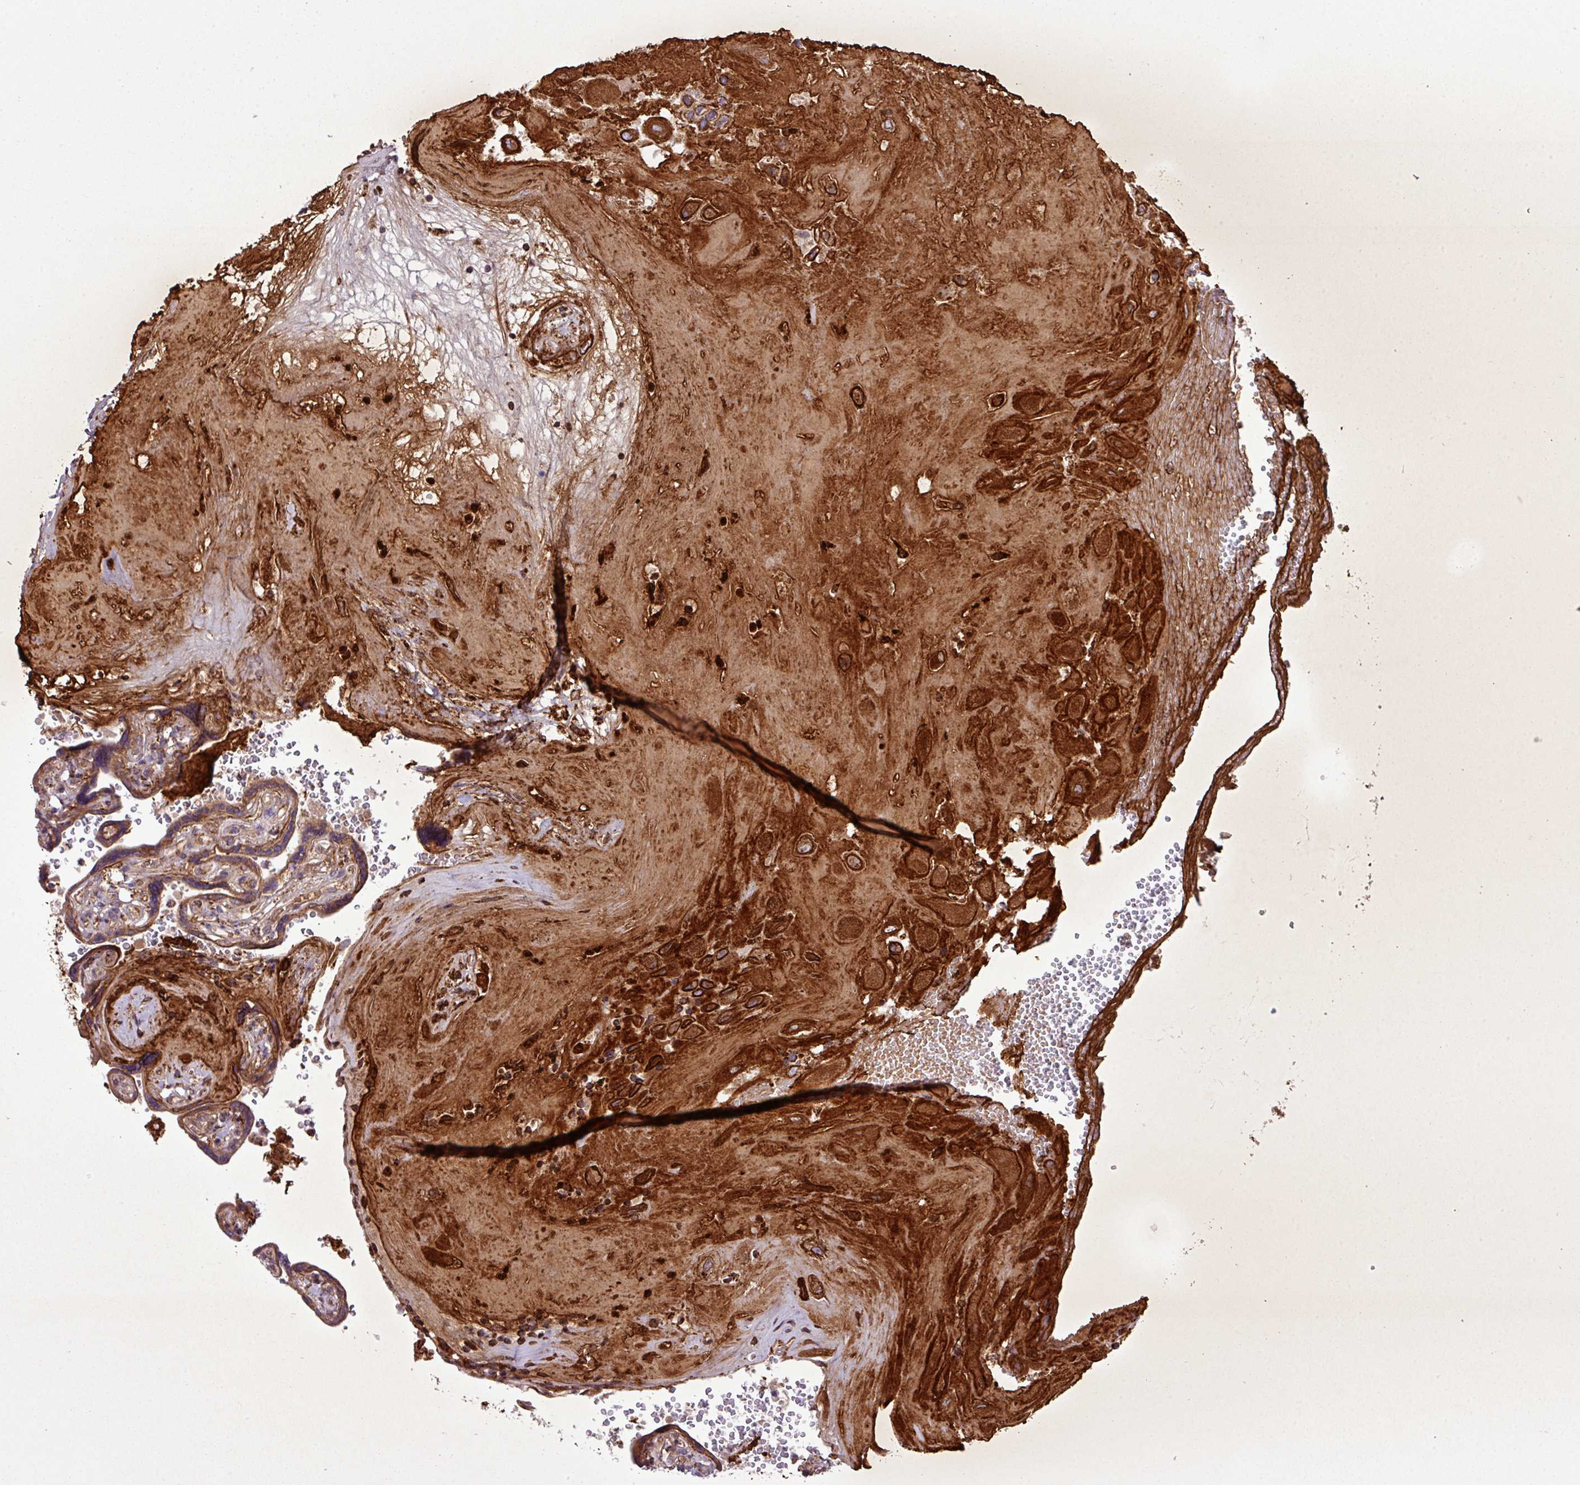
{"staining": {"intensity": "strong", "quantity": ">75%", "location": "cytoplasmic/membranous"}, "tissue": "placenta", "cell_type": "Decidual cells", "image_type": "normal", "snomed": [{"axis": "morphology", "description": "Normal tissue, NOS"}, {"axis": "topography", "description": "Placenta"}], "caption": "Protein analysis of benign placenta displays strong cytoplasmic/membranous expression in approximately >75% of decidual cells. The staining was performed using DAB, with brown indicating positive protein expression. Nuclei are stained blue with hematoxylin.", "gene": "ZNF569", "patient": {"sex": "female", "age": 32}}